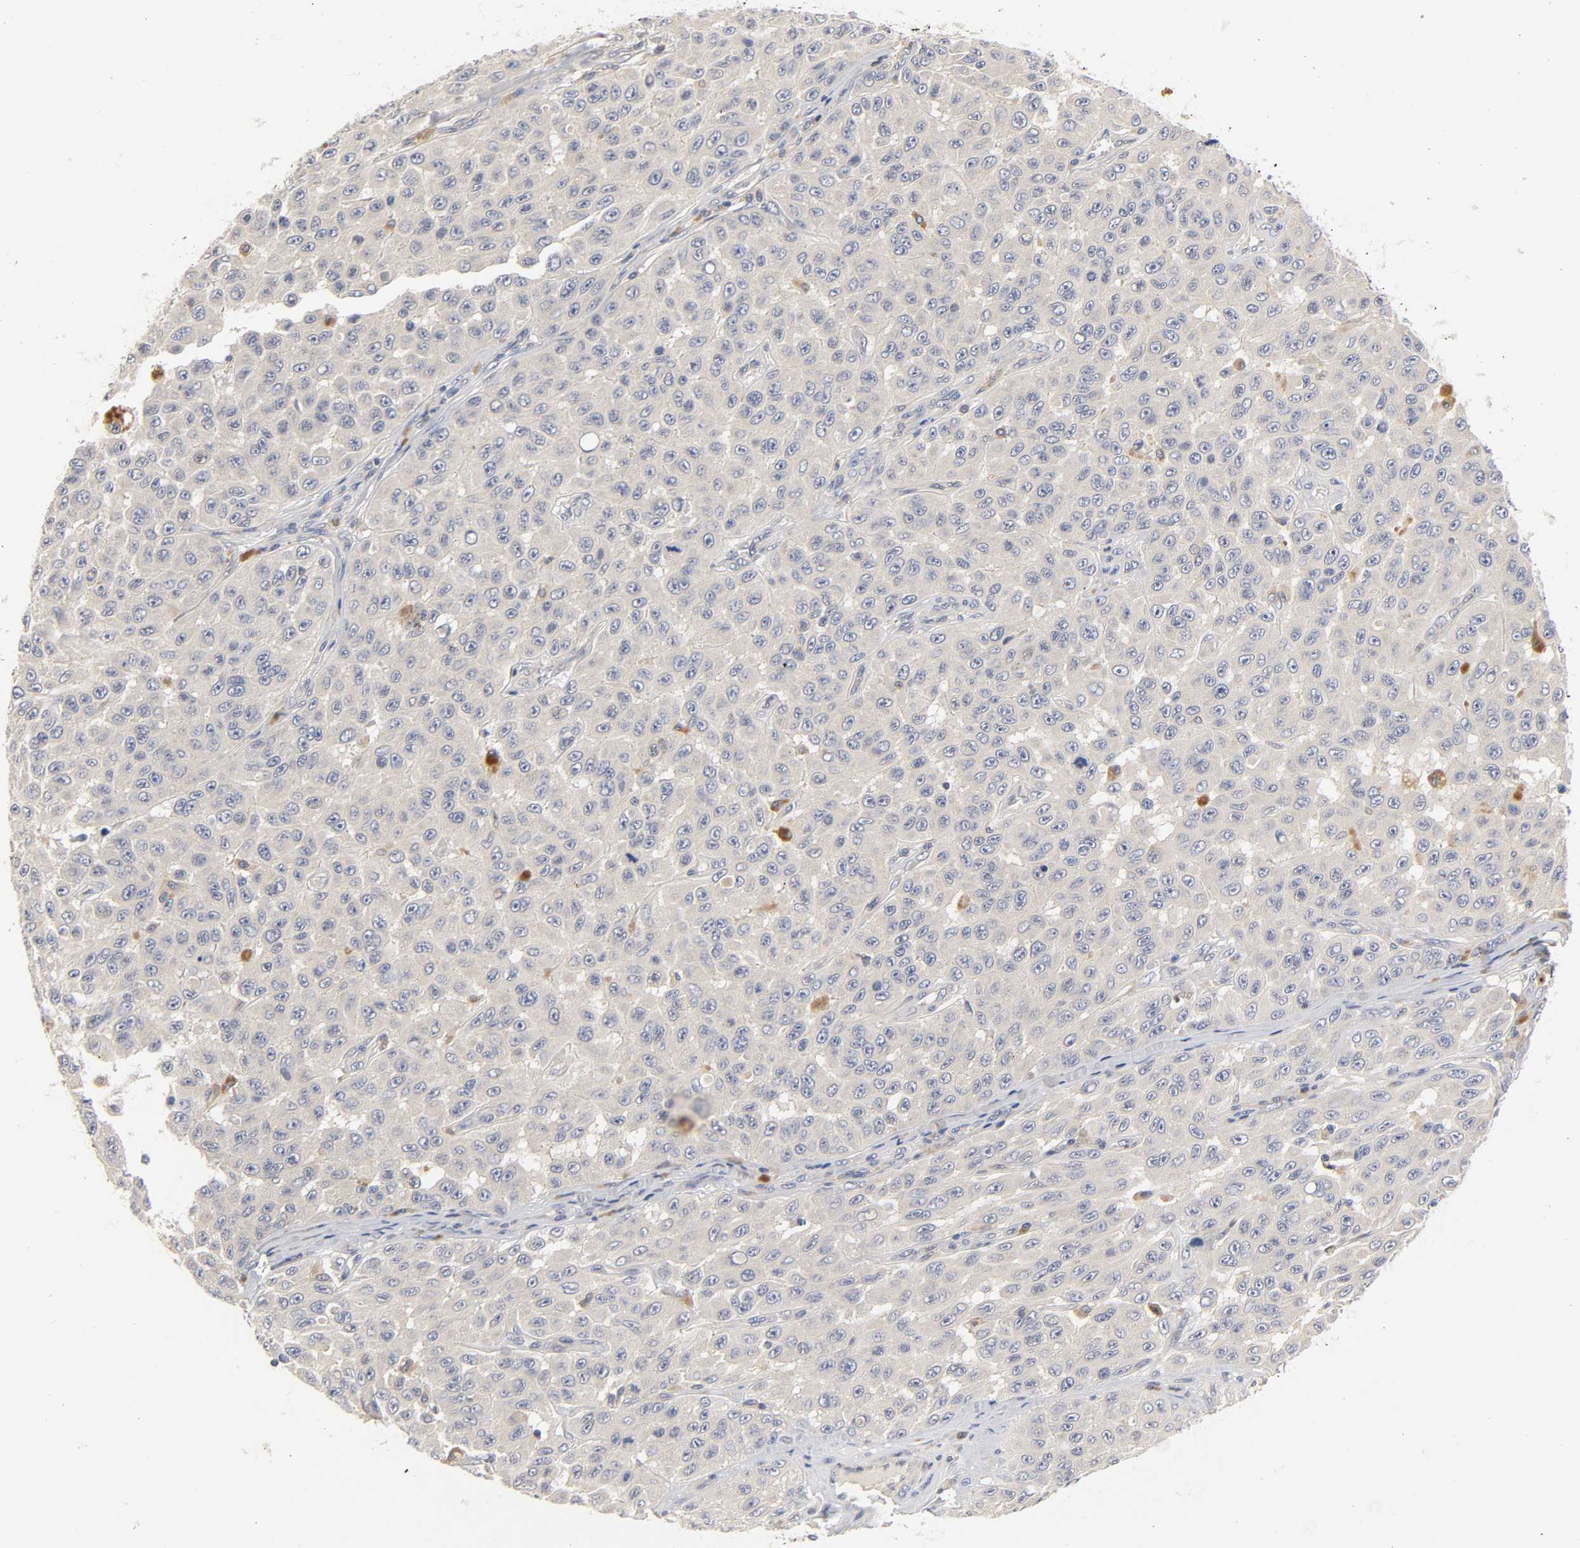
{"staining": {"intensity": "negative", "quantity": "none", "location": "none"}, "tissue": "melanoma", "cell_type": "Tumor cells", "image_type": "cancer", "snomed": [{"axis": "morphology", "description": "Malignant melanoma, NOS"}, {"axis": "topography", "description": "Skin"}], "caption": "Tumor cells are negative for protein expression in human melanoma.", "gene": "RHOA", "patient": {"sex": "male", "age": 30}}